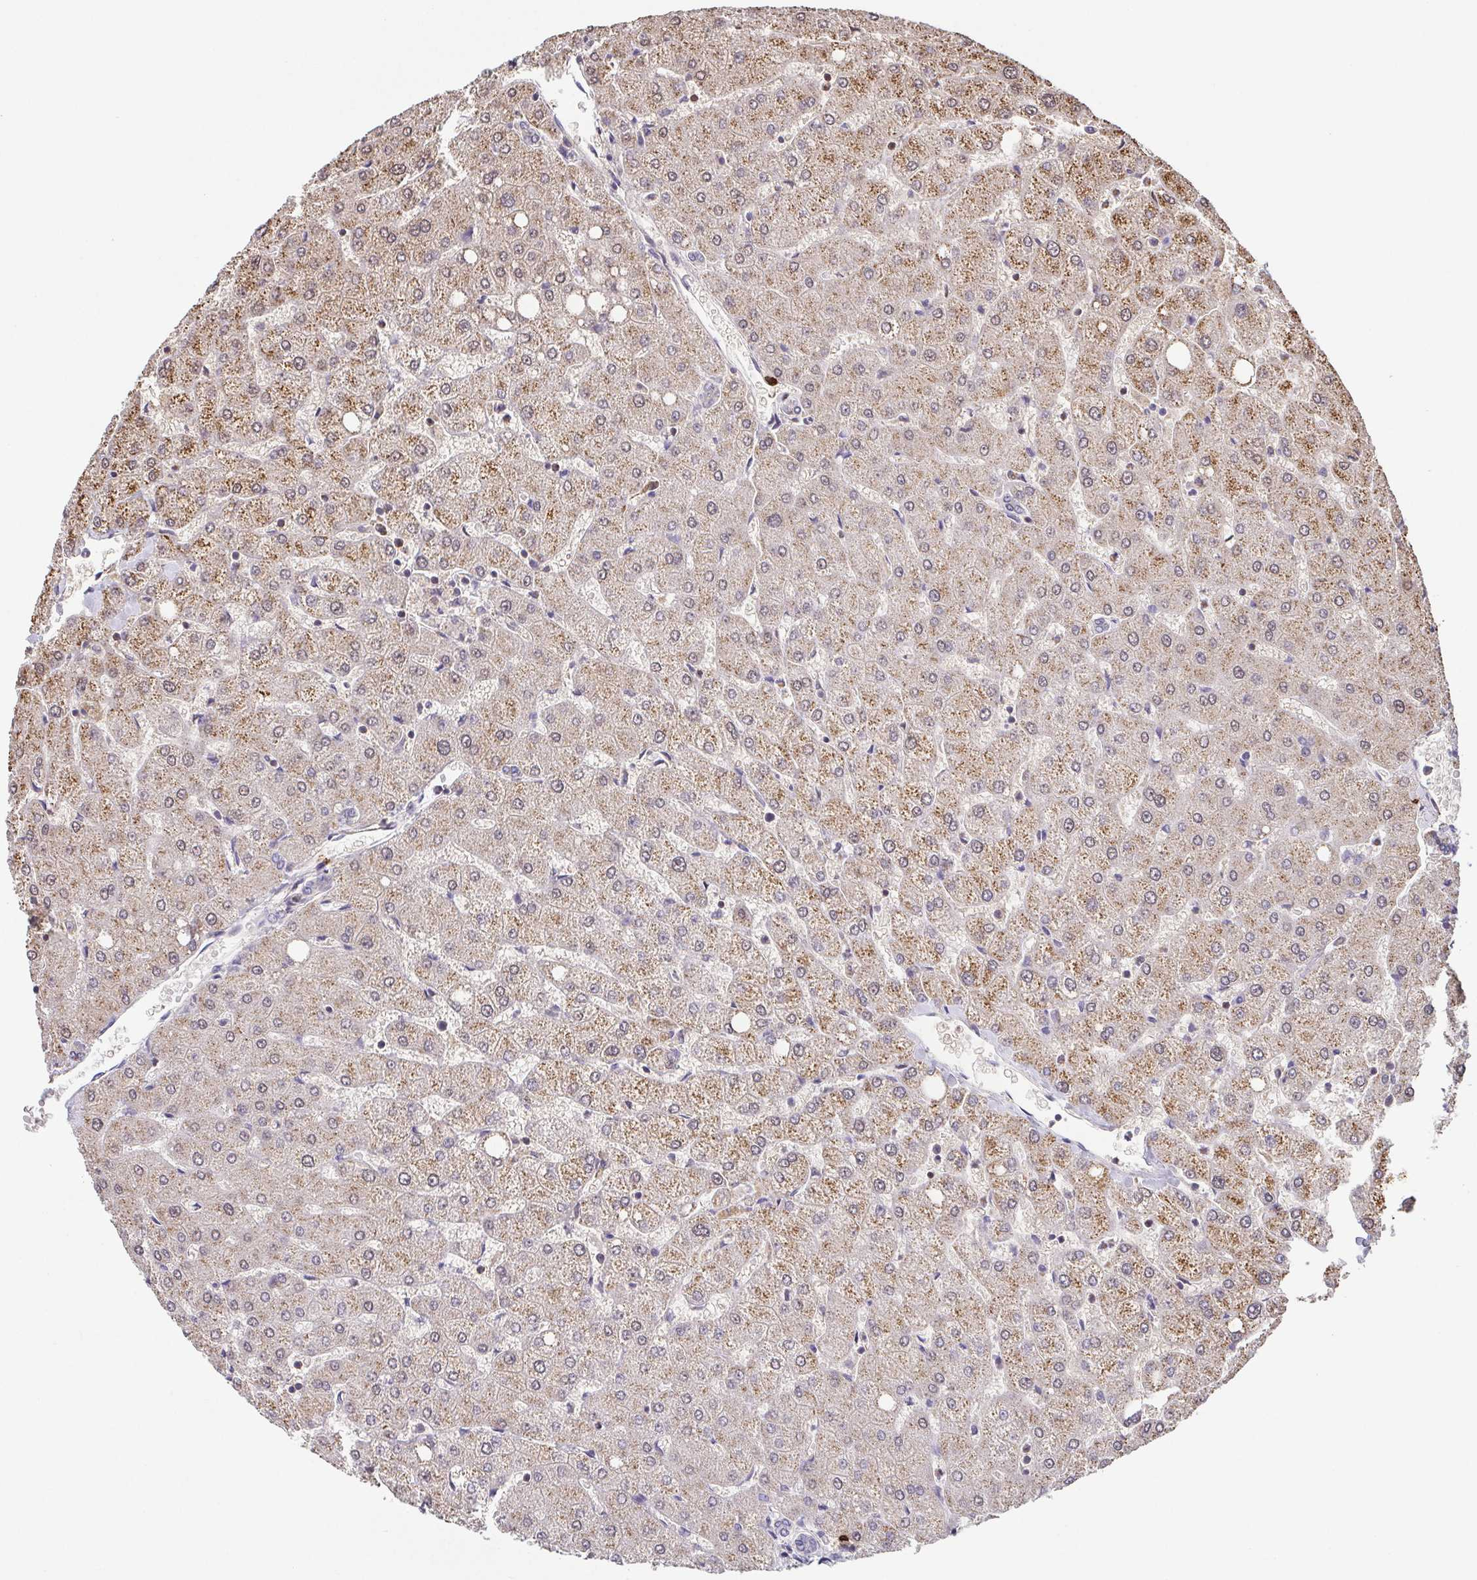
{"staining": {"intensity": "negative", "quantity": "none", "location": "none"}, "tissue": "liver", "cell_type": "Cholangiocytes", "image_type": "normal", "snomed": [{"axis": "morphology", "description": "Normal tissue, NOS"}, {"axis": "topography", "description": "Liver"}], "caption": "Immunohistochemical staining of unremarkable liver displays no significant staining in cholangiocytes.", "gene": "PREPL", "patient": {"sex": "female", "age": 54}}